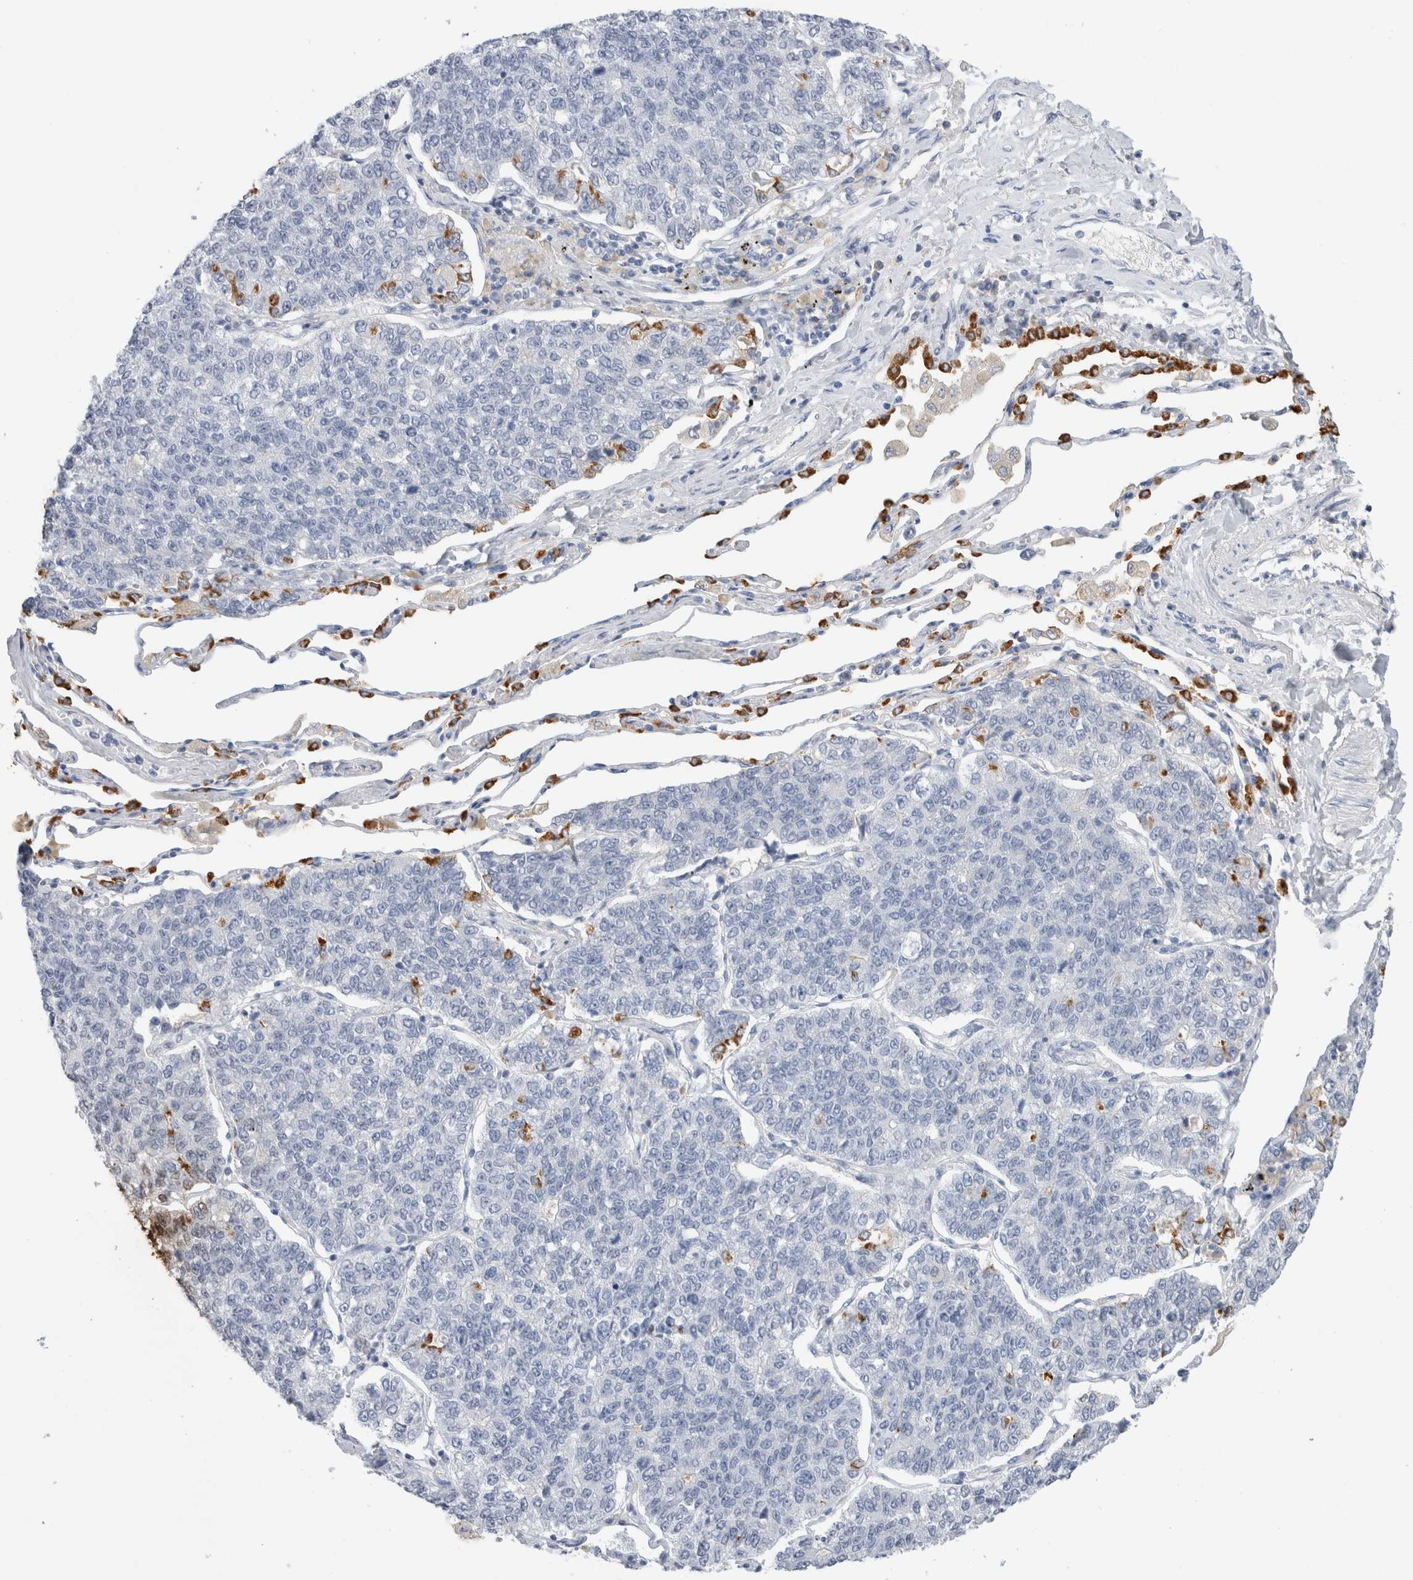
{"staining": {"intensity": "negative", "quantity": "none", "location": "none"}, "tissue": "lung cancer", "cell_type": "Tumor cells", "image_type": "cancer", "snomed": [{"axis": "morphology", "description": "Adenocarcinoma, NOS"}, {"axis": "topography", "description": "Lung"}], "caption": "The photomicrograph displays no staining of tumor cells in adenocarcinoma (lung).", "gene": "LAMP3", "patient": {"sex": "male", "age": 49}}